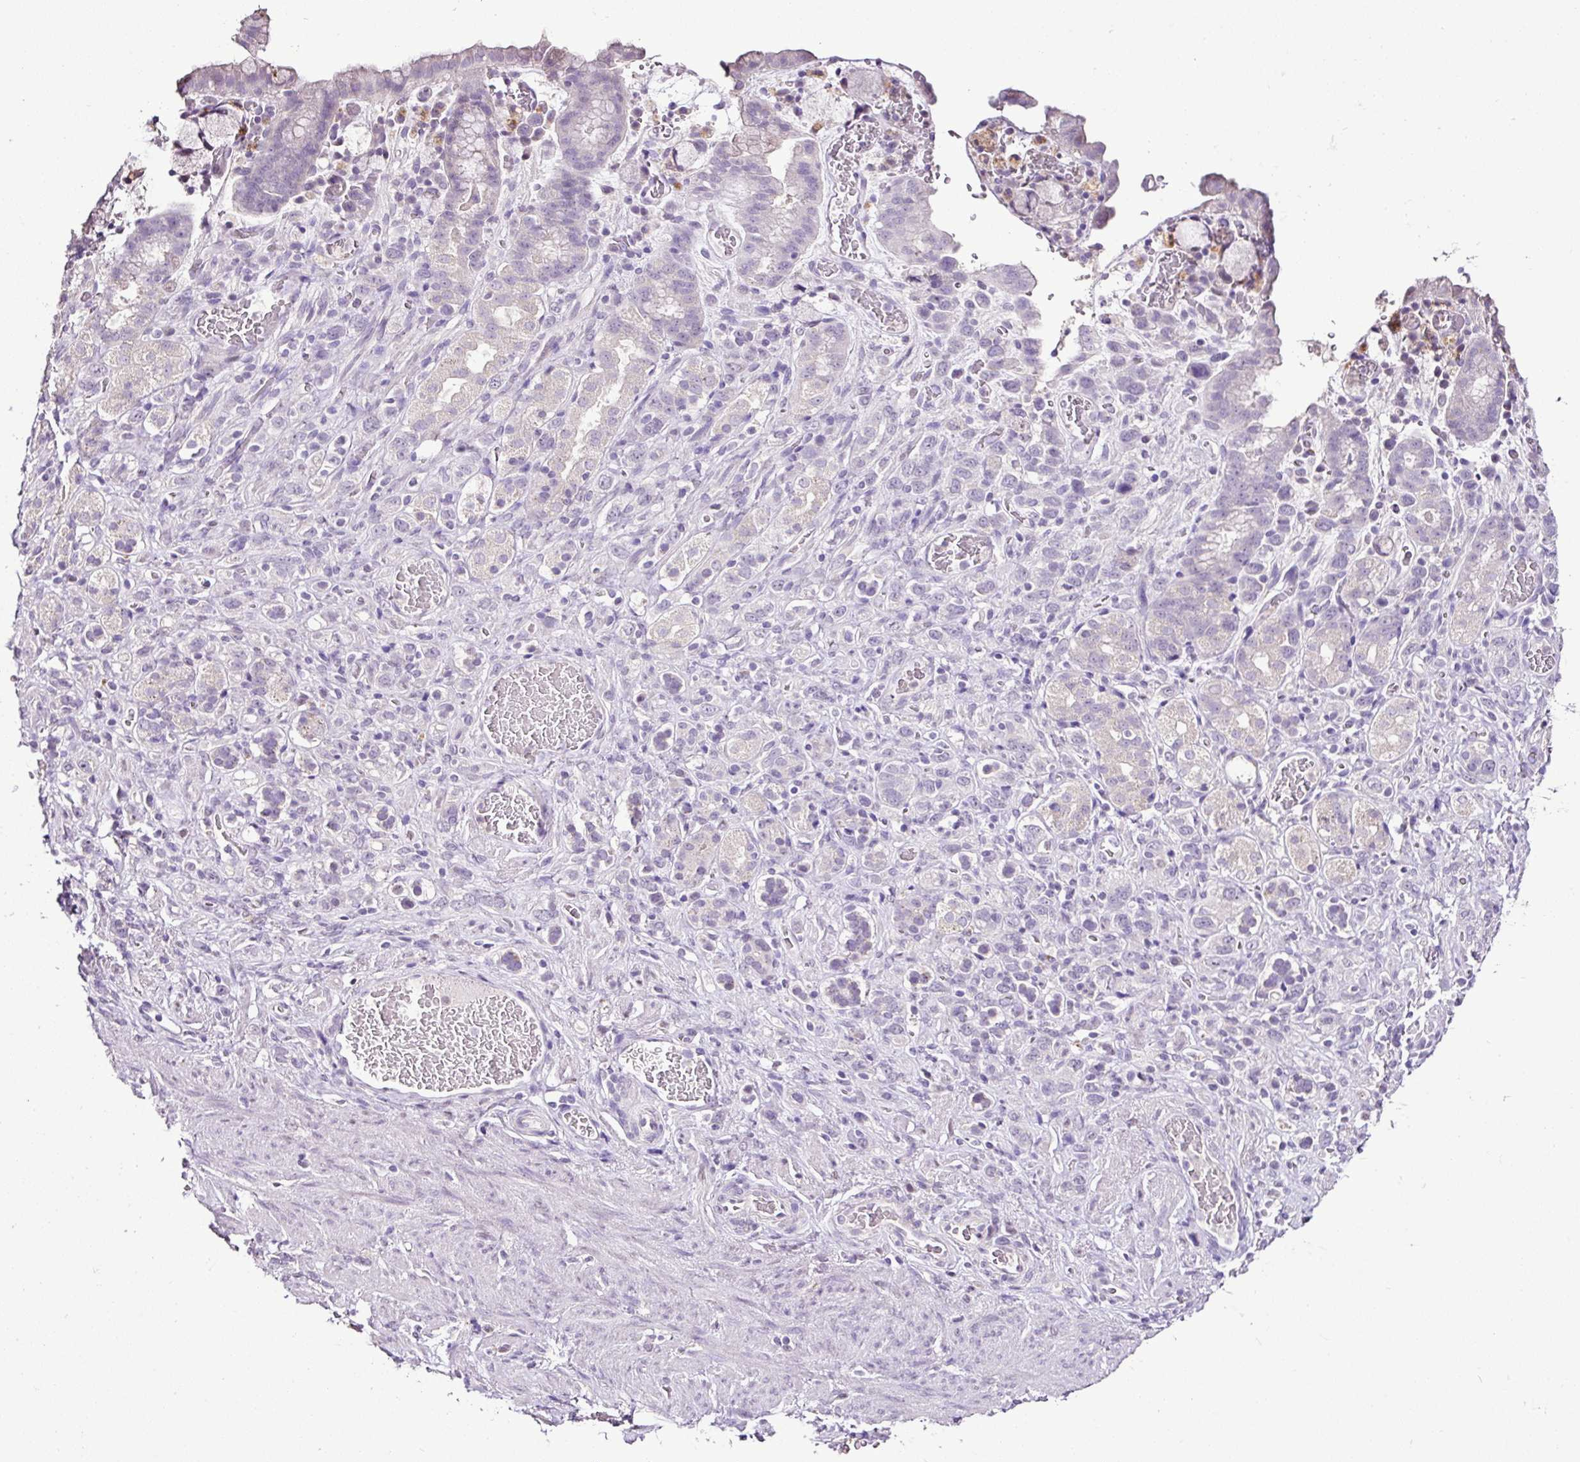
{"staining": {"intensity": "negative", "quantity": "none", "location": "none"}, "tissue": "stomach cancer", "cell_type": "Tumor cells", "image_type": "cancer", "snomed": [{"axis": "morphology", "description": "Adenocarcinoma, NOS"}, {"axis": "topography", "description": "Stomach"}], "caption": "Adenocarcinoma (stomach) was stained to show a protein in brown. There is no significant staining in tumor cells. (Brightfield microscopy of DAB immunohistochemistry (IHC) at high magnification).", "gene": "ESR1", "patient": {"sex": "female", "age": 65}}